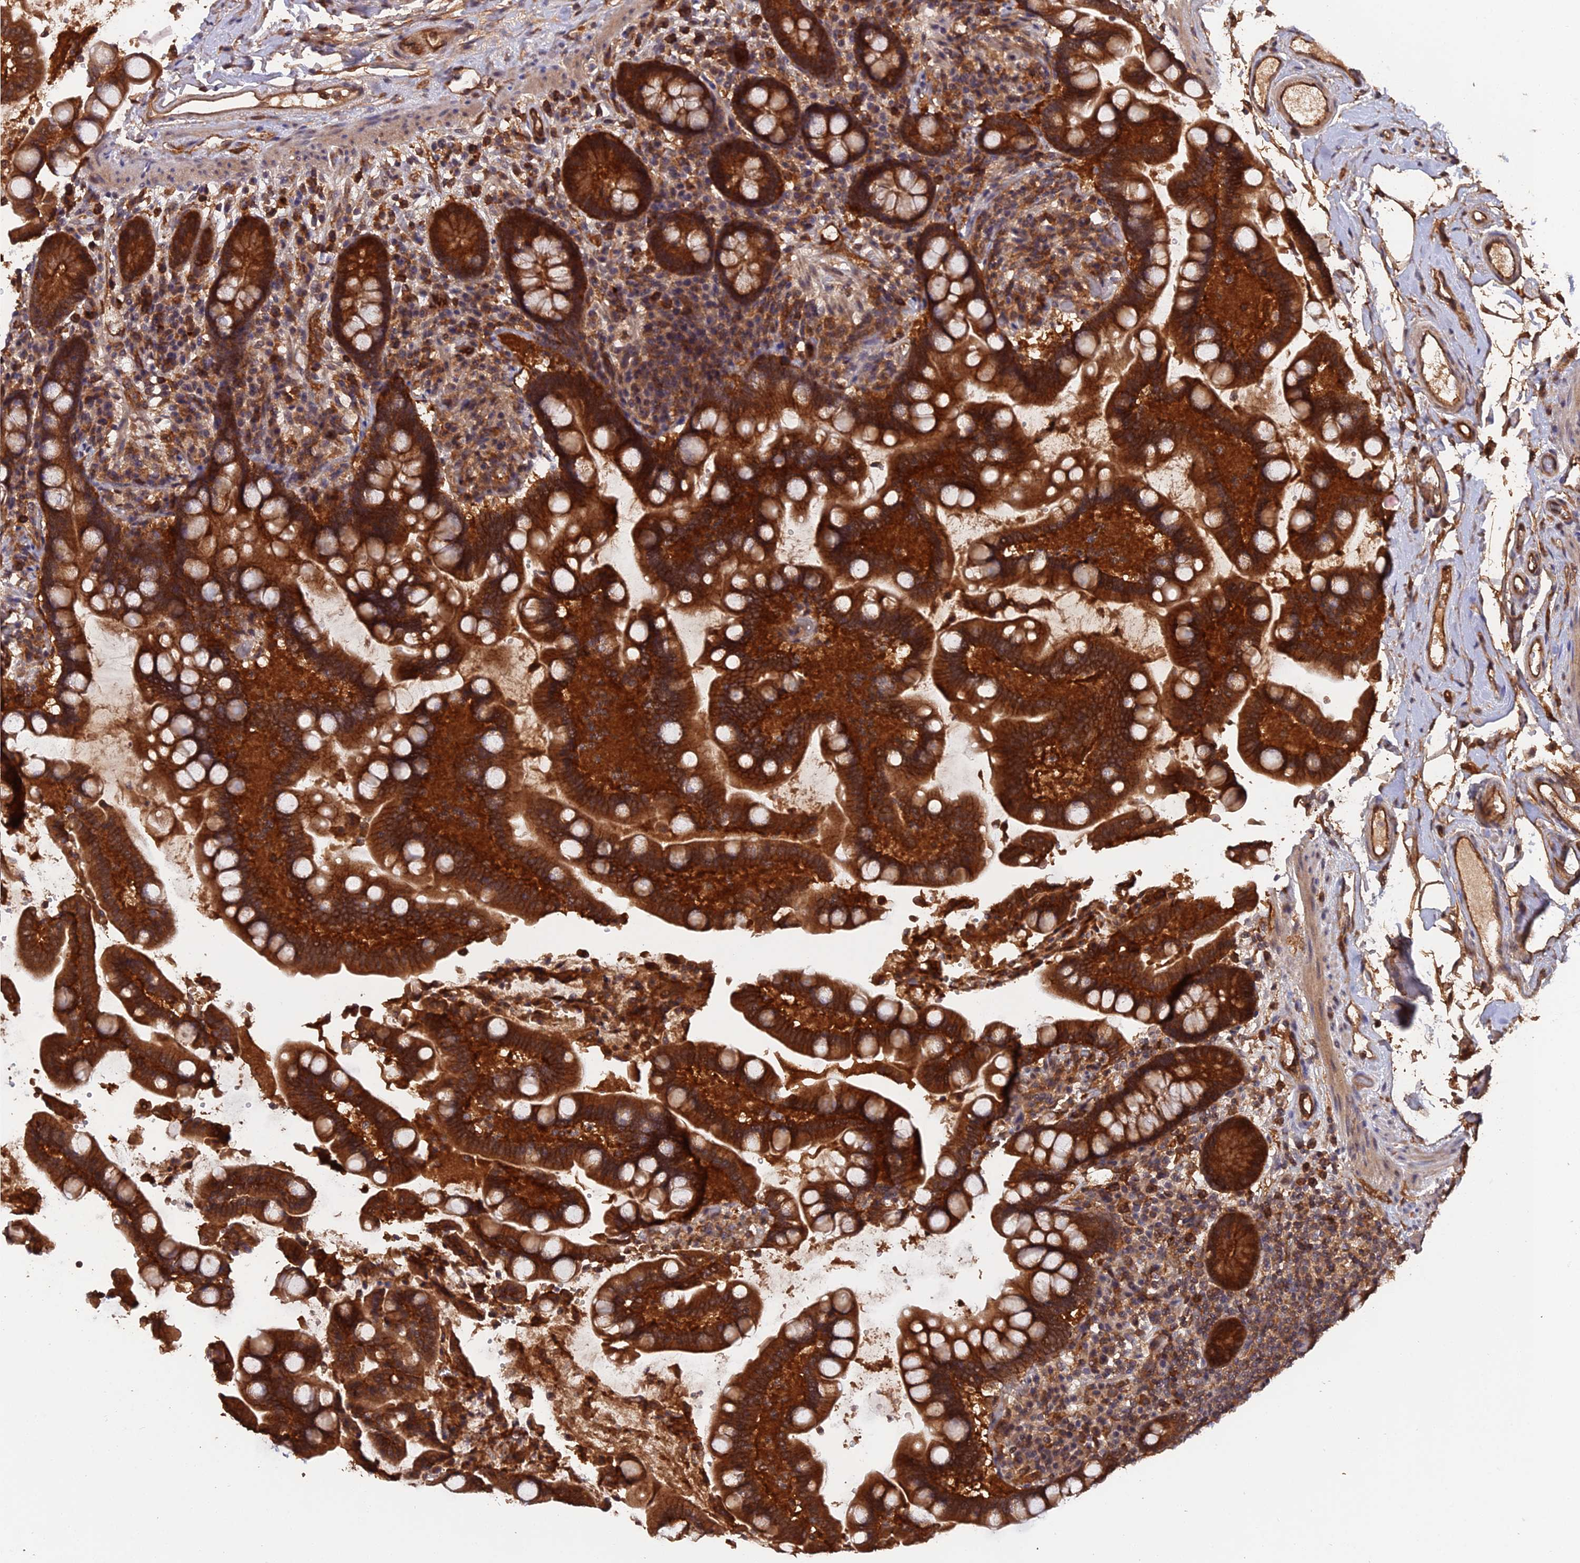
{"staining": {"intensity": "strong", "quantity": ">75%", "location": "cytoplasmic/membranous,nuclear"}, "tissue": "colon", "cell_type": "Endothelial cells", "image_type": "normal", "snomed": [{"axis": "morphology", "description": "Normal tissue, NOS"}, {"axis": "topography", "description": "Colon"}], "caption": "IHC image of unremarkable colon: human colon stained using immunohistochemistry (IHC) exhibits high levels of strong protein expression localized specifically in the cytoplasmic/membranous,nuclear of endothelial cells, appearing as a cytoplasmic/membranous,nuclear brown color.", "gene": "RALGAPA2", "patient": {"sex": "male", "age": 73}}